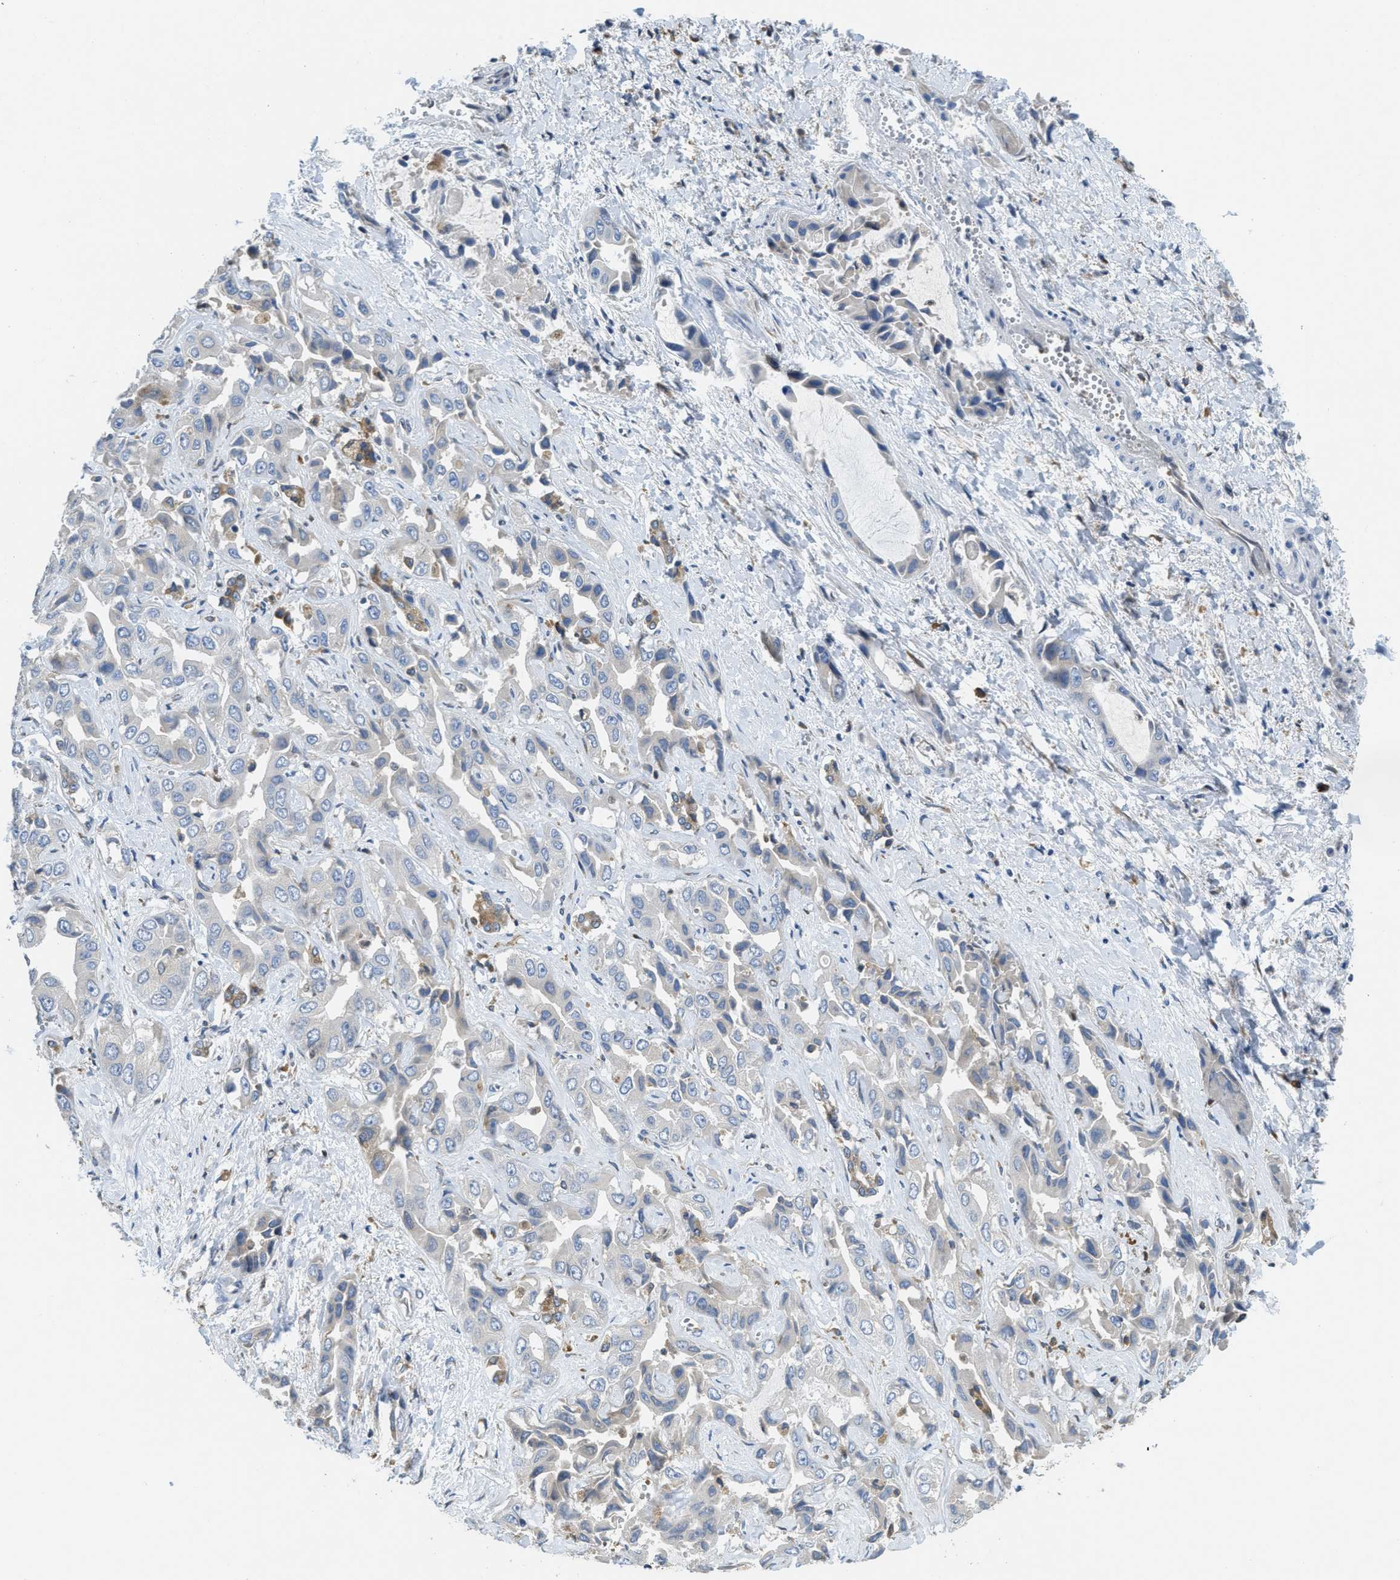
{"staining": {"intensity": "weak", "quantity": "<25%", "location": "cytoplasmic/membranous"}, "tissue": "liver cancer", "cell_type": "Tumor cells", "image_type": "cancer", "snomed": [{"axis": "morphology", "description": "Cholangiocarcinoma"}, {"axis": "topography", "description": "Liver"}], "caption": "Tumor cells are negative for brown protein staining in liver cancer.", "gene": "MPDU1", "patient": {"sex": "female", "age": 52}}